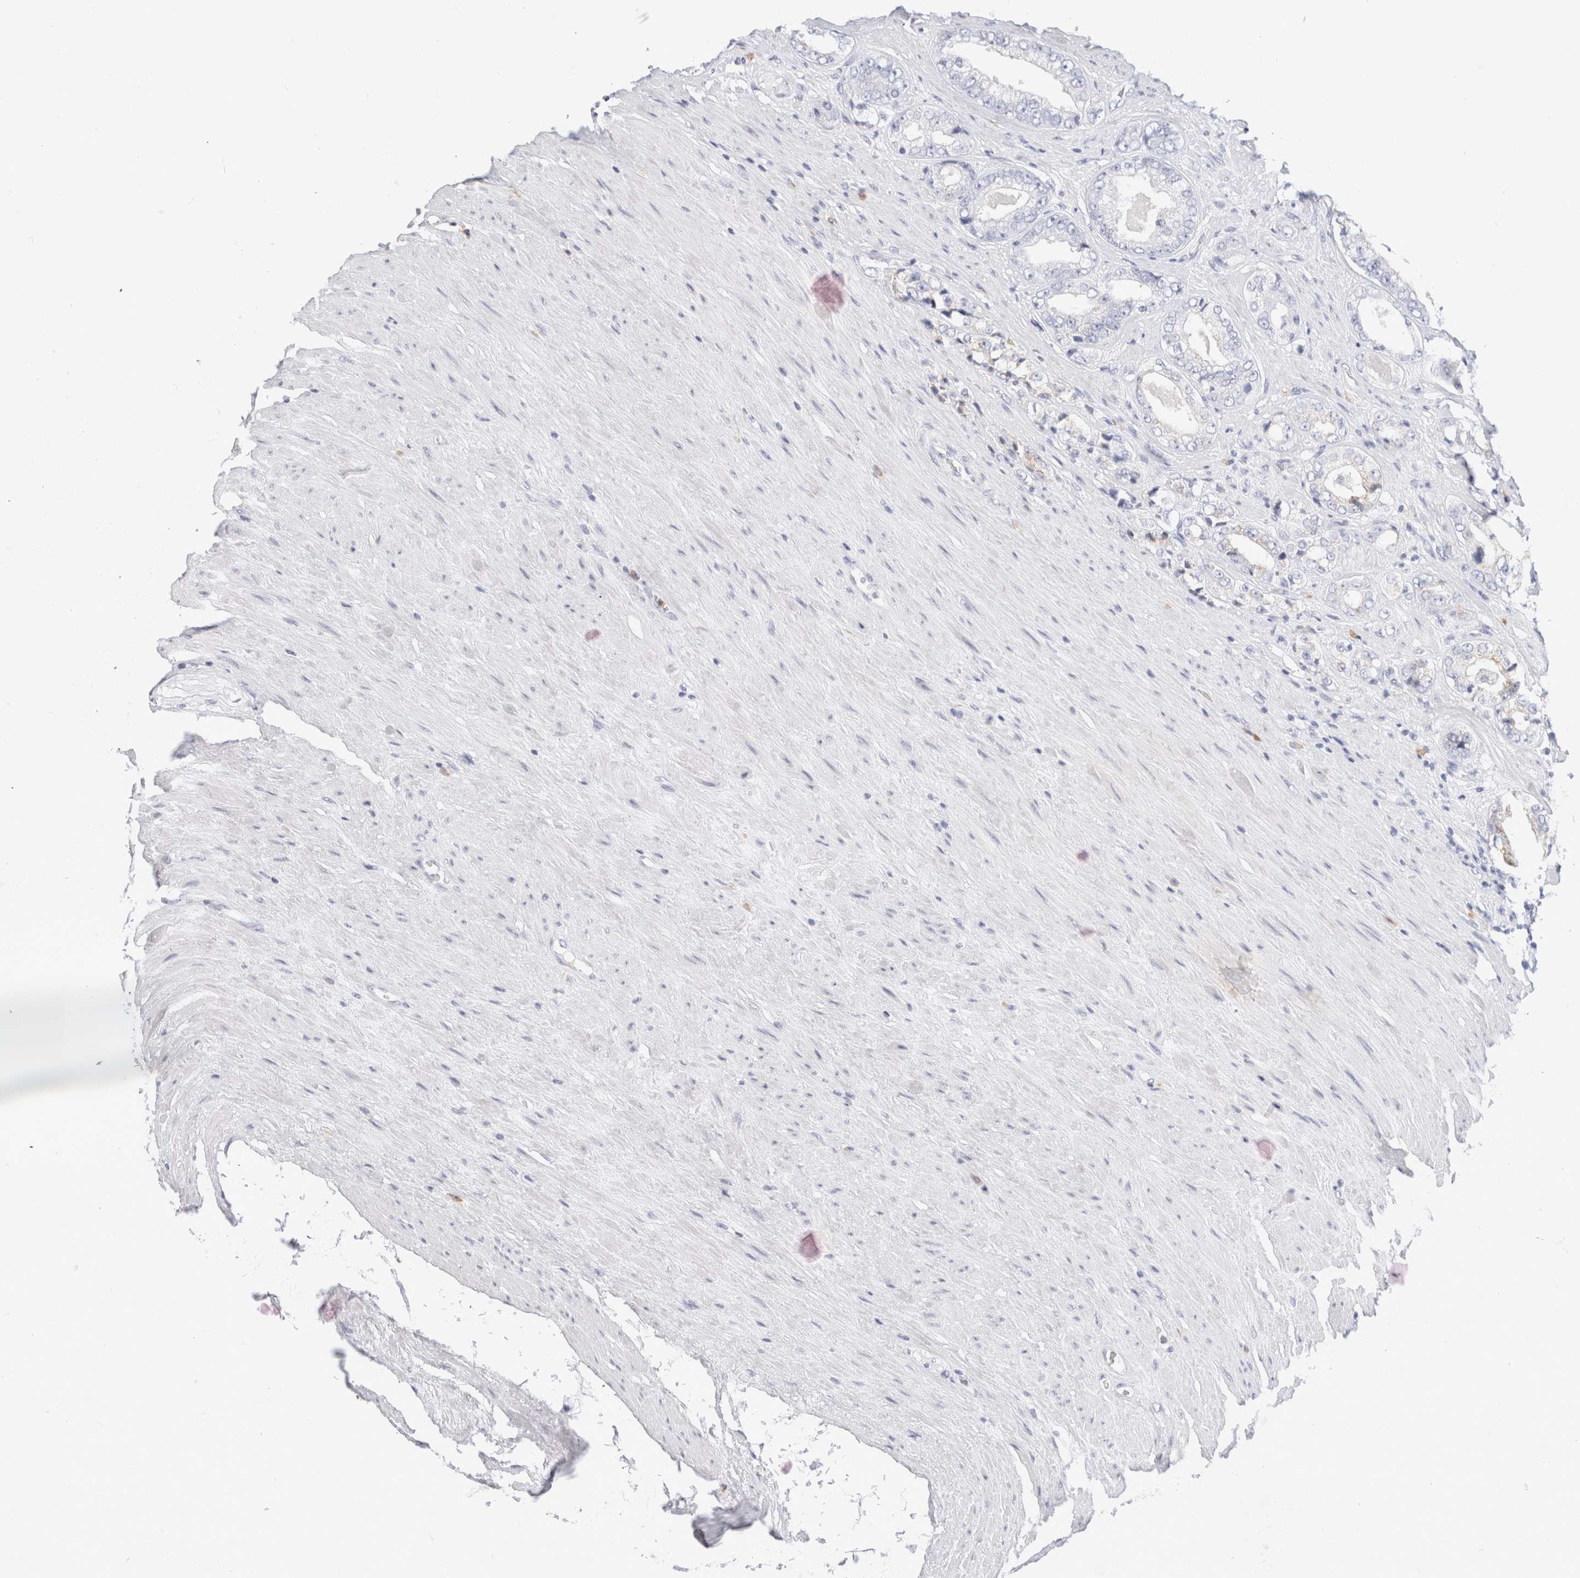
{"staining": {"intensity": "negative", "quantity": "none", "location": "none"}, "tissue": "prostate cancer", "cell_type": "Tumor cells", "image_type": "cancer", "snomed": [{"axis": "morphology", "description": "Adenocarcinoma, High grade"}, {"axis": "topography", "description": "Prostate"}], "caption": "Immunohistochemistry (IHC) photomicrograph of prostate cancer (adenocarcinoma (high-grade)) stained for a protein (brown), which demonstrates no expression in tumor cells. (Stains: DAB (3,3'-diaminobenzidine) IHC with hematoxylin counter stain, Microscopy: brightfield microscopy at high magnification).", "gene": "ARG1", "patient": {"sex": "male", "age": 61}}